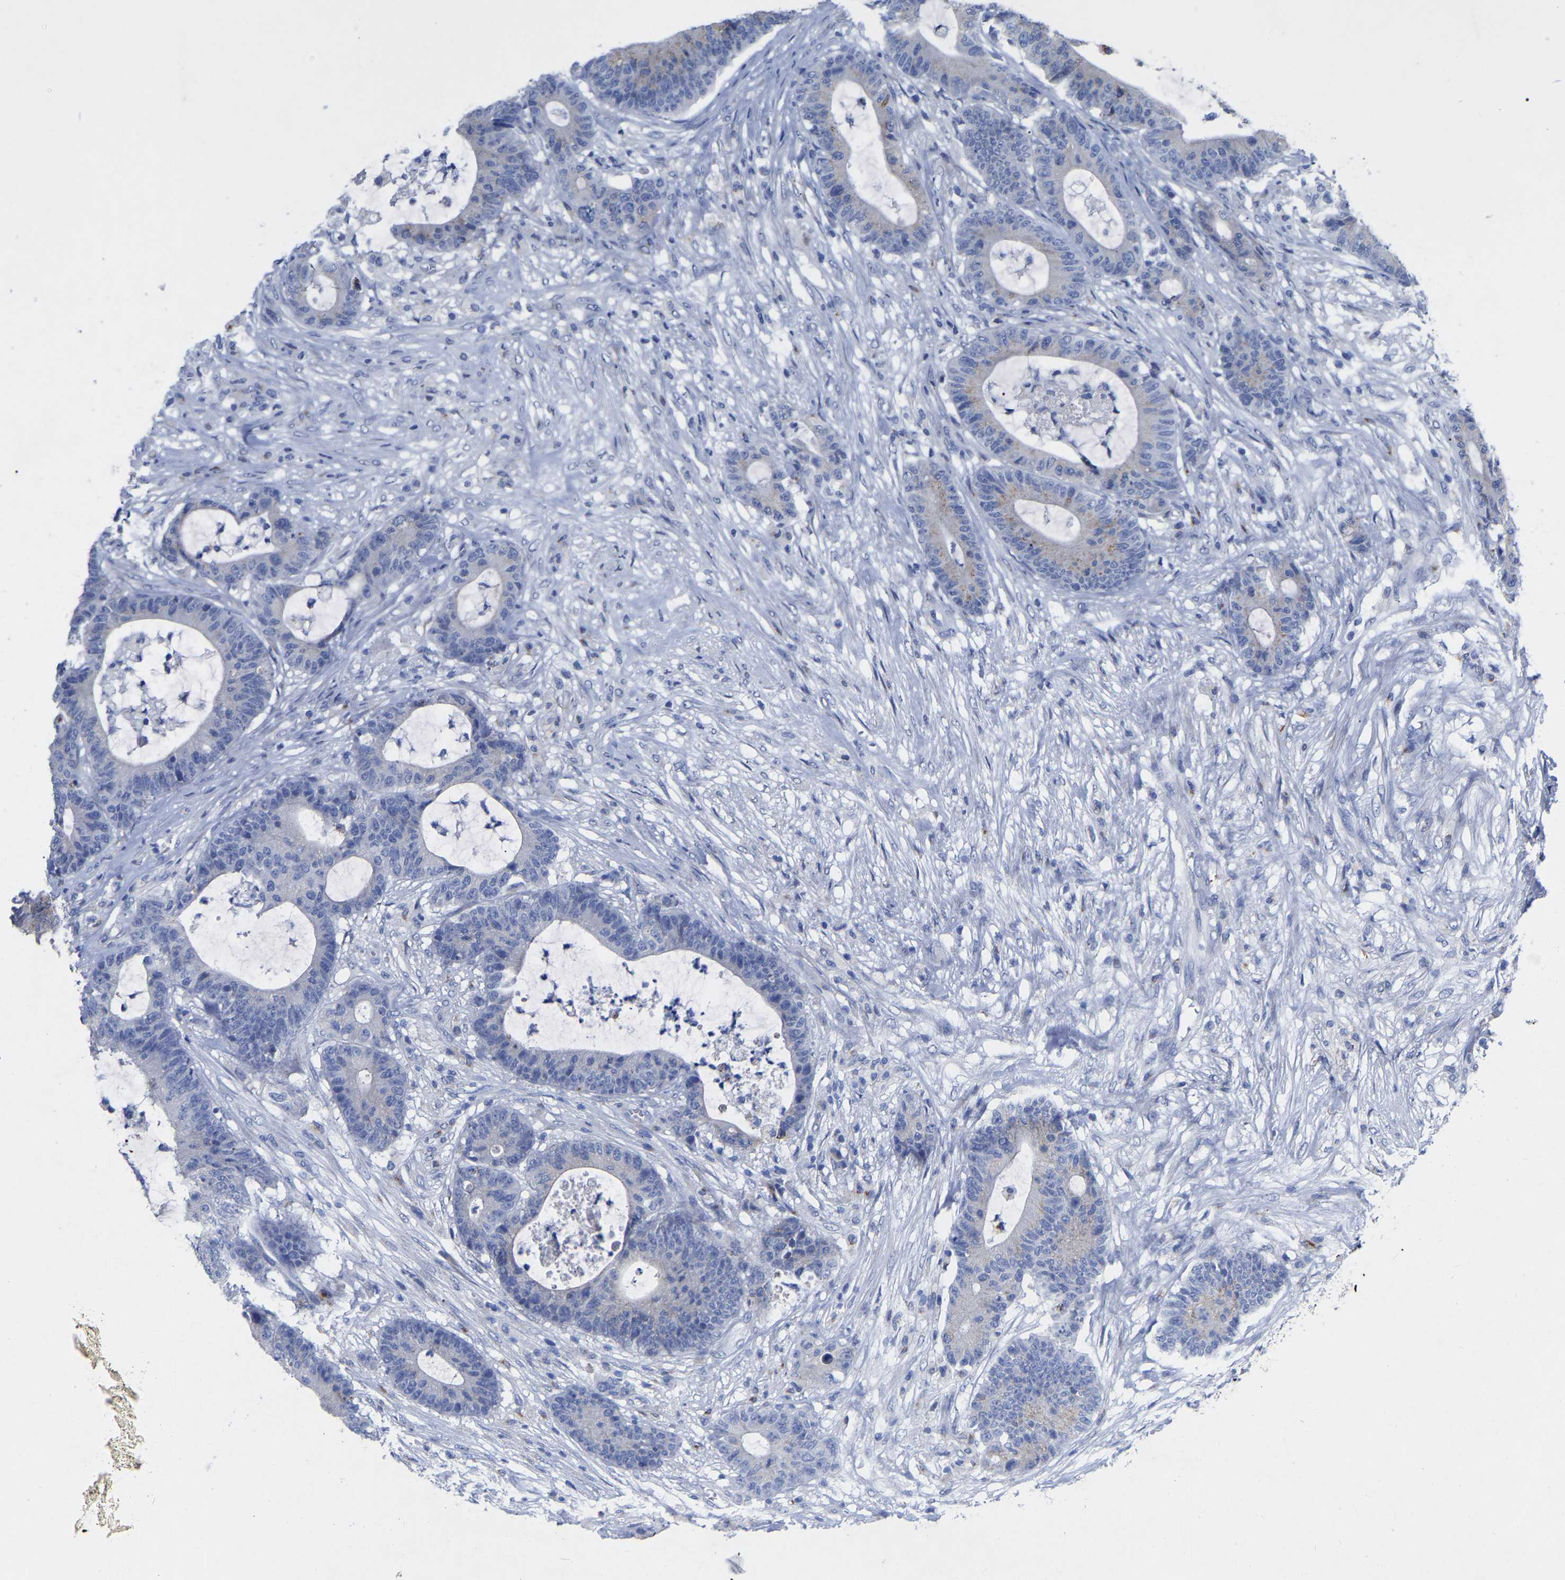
{"staining": {"intensity": "weak", "quantity": "<25%", "location": "cytoplasmic/membranous"}, "tissue": "colorectal cancer", "cell_type": "Tumor cells", "image_type": "cancer", "snomed": [{"axis": "morphology", "description": "Adenocarcinoma, NOS"}, {"axis": "topography", "description": "Colon"}], "caption": "Image shows no protein staining in tumor cells of colorectal adenocarcinoma tissue.", "gene": "STRIP2", "patient": {"sex": "female", "age": 84}}